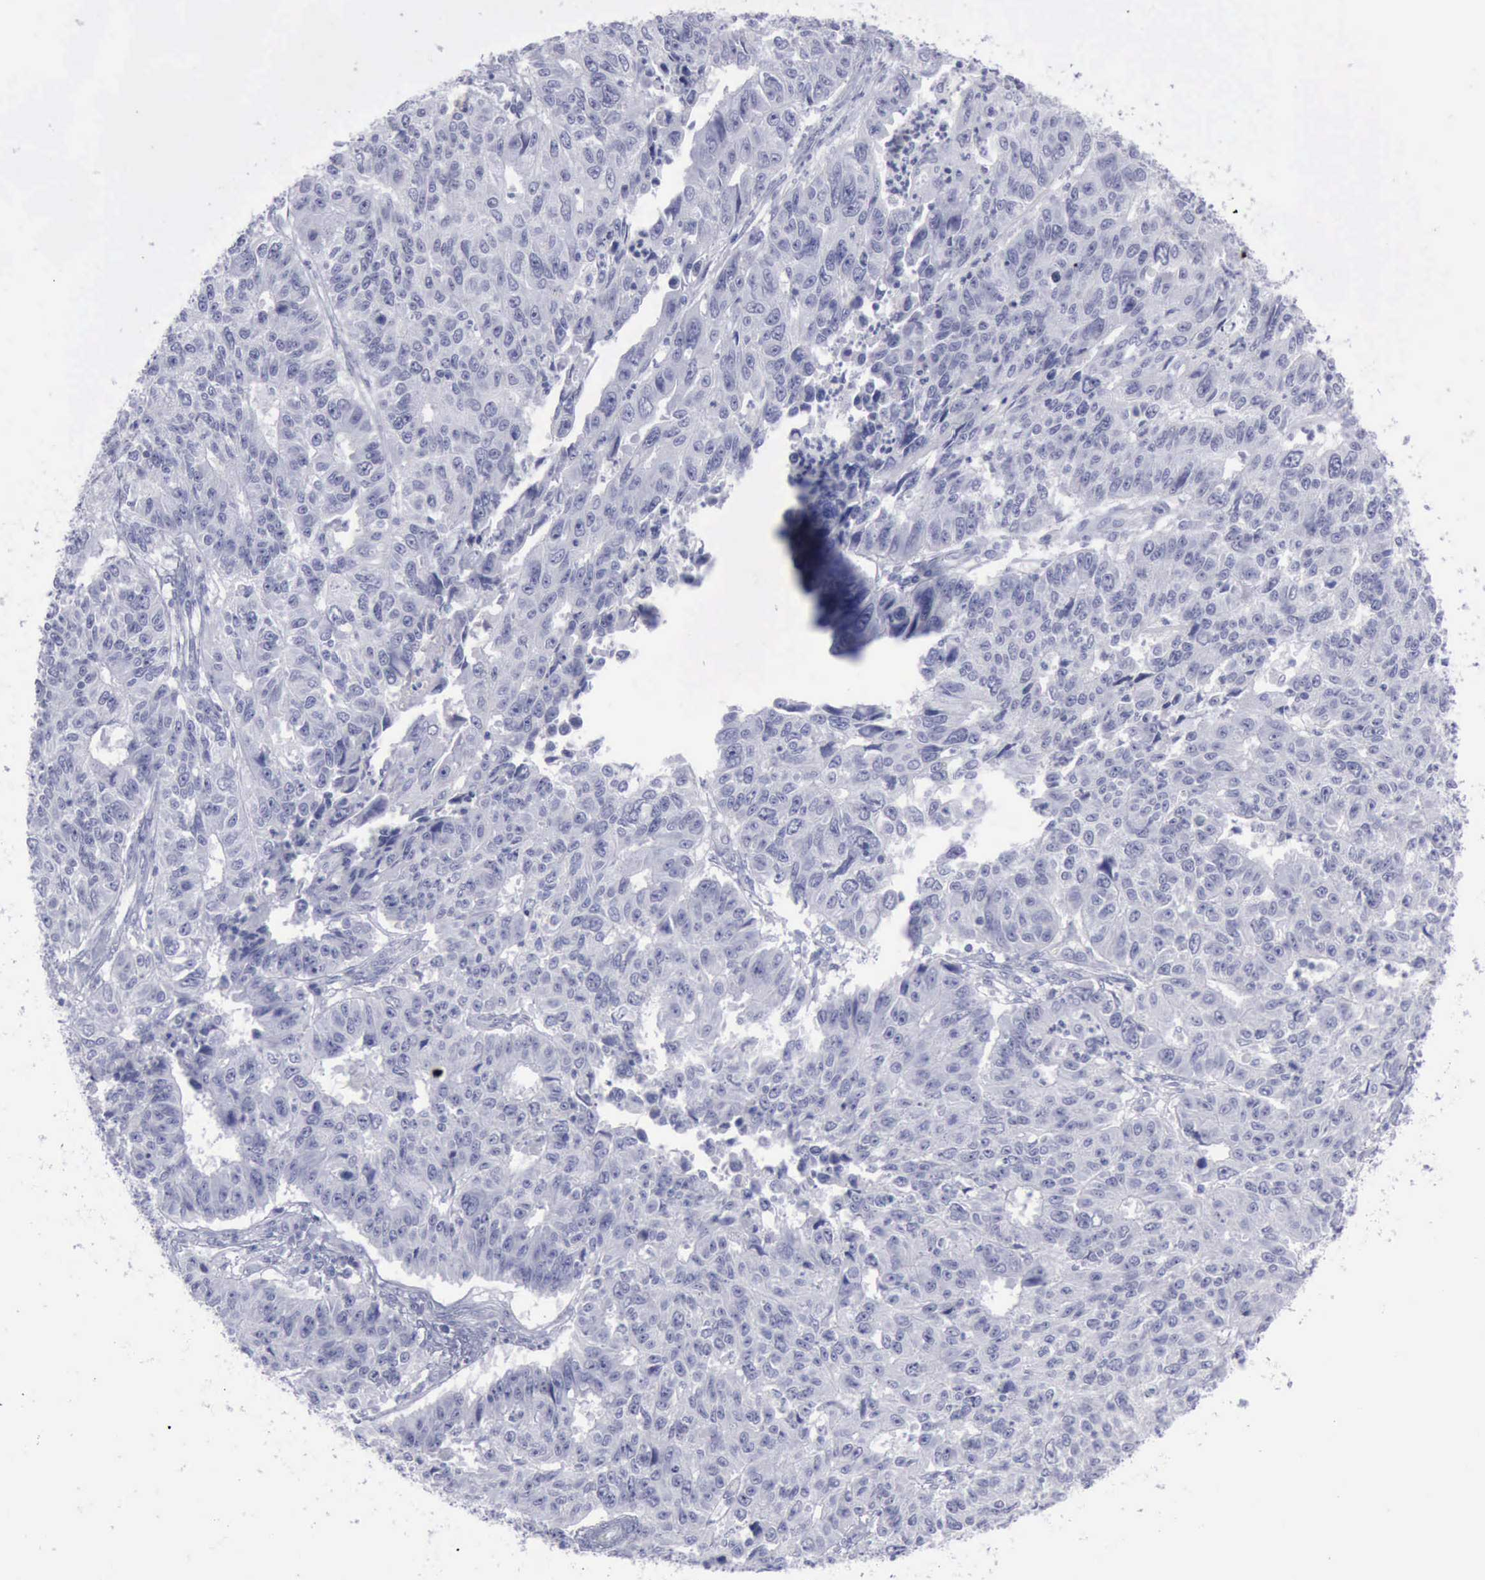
{"staining": {"intensity": "negative", "quantity": "none", "location": "none"}, "tissue": "endometrial cancer", "cell_type": "Tumor cells", "image_type": "cancer", "snomed": [{"axis": "morphology", "description": "Adenocarcinoma, NOS"}, {"axis": "topography", "description": "Endometrium"}], "caption": "Immunohistochemistry histopathology image of neoplastic tissue: endometrial cancer stained with DAB (3,3'-diaminobenzidine) demonstrates no significant protein expression in tumor cells.", "gene": "KRT13", "patient": {"sex": "female", "age": 42}}